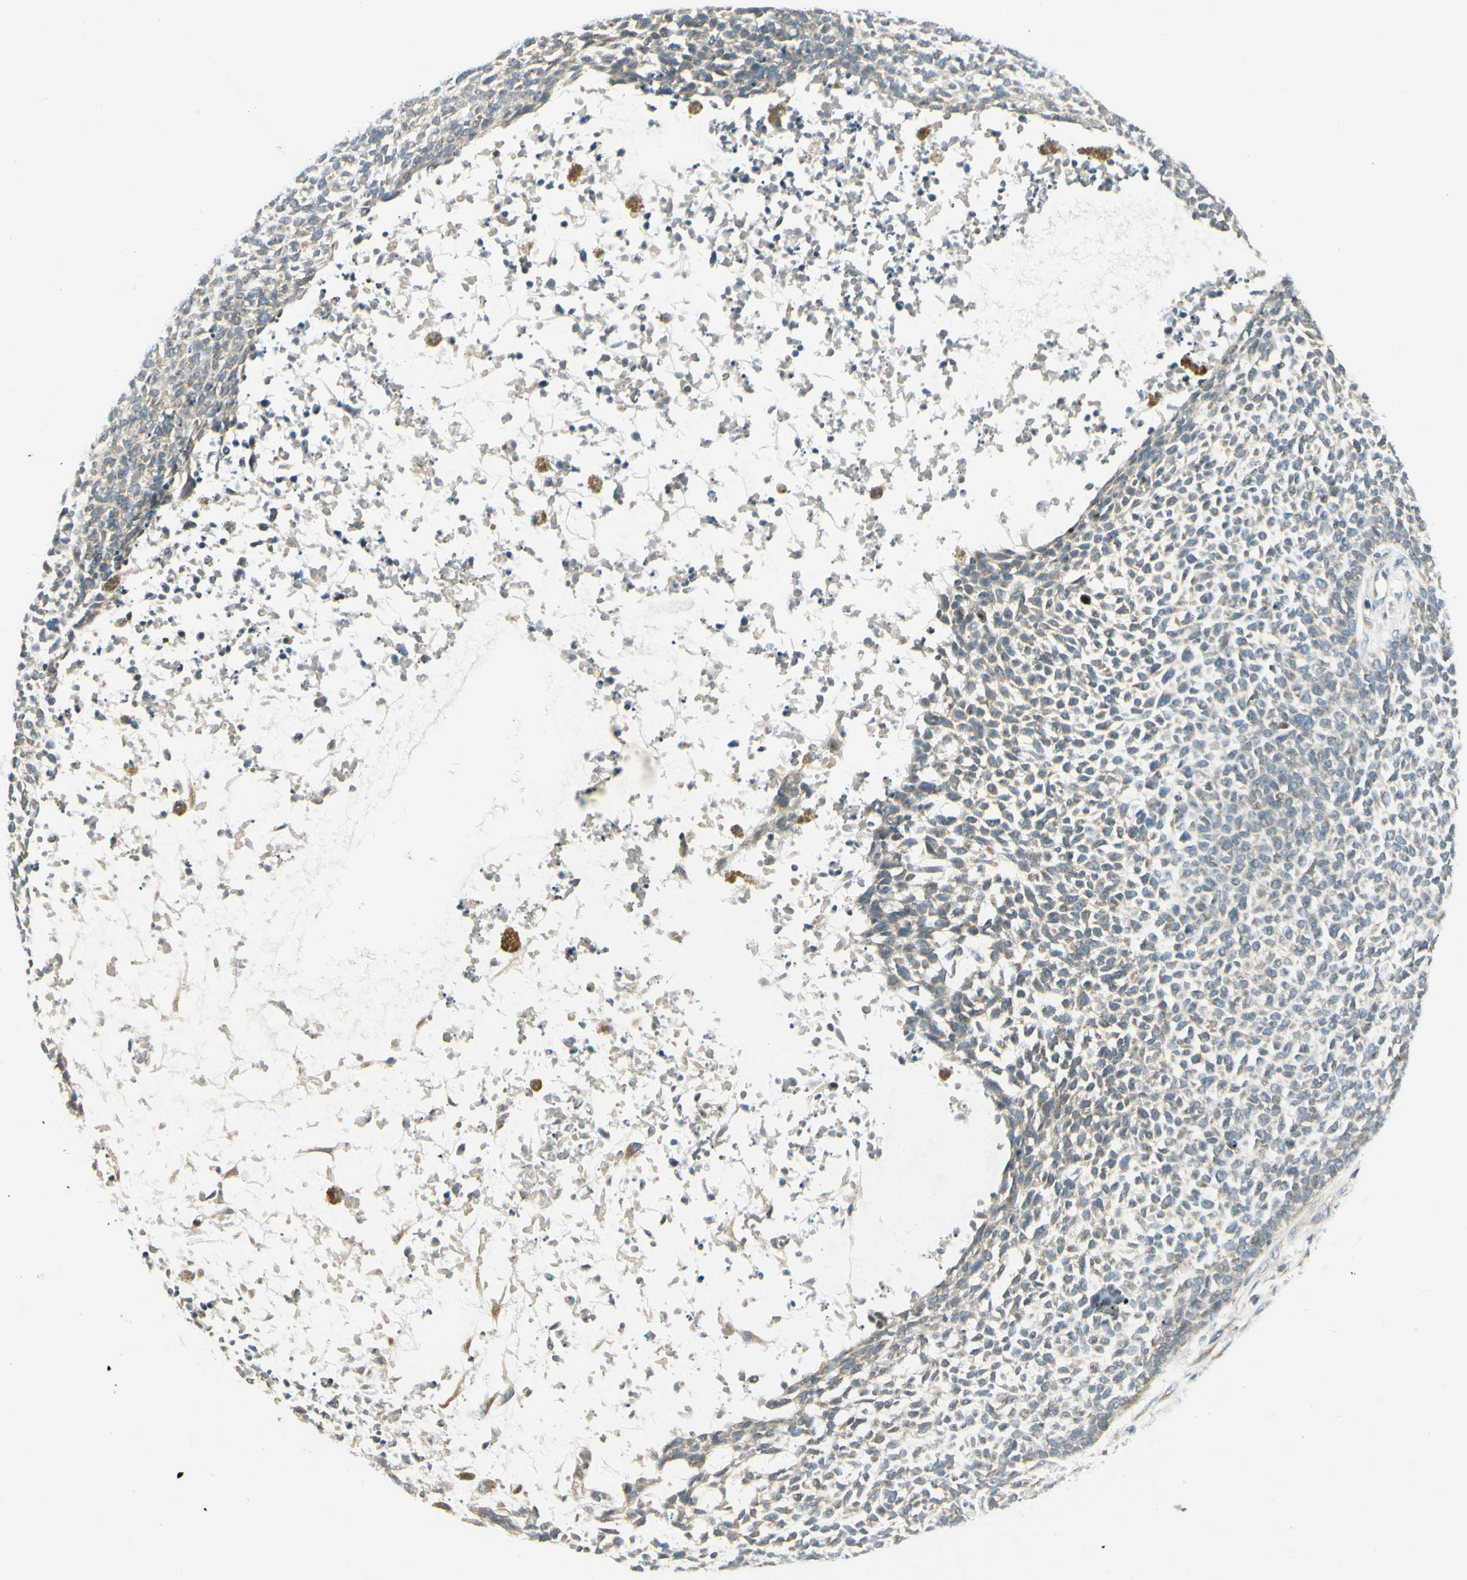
{"staining": {"intensity": "weak", "quantity": "25%-75%", "location": "cytoplasmic/membranous"}, "tissue": "skin cancer", "cell_type": "Tumor cells", "image_type": "cancer", "snomed": [{"axis": "morphology", "description": "Basal cell carcinoma"}, {"axis": "topography", "description": "Skin"}], "caption": "Protein staining of basal cell carcinoma (skin) tissue exhibits weak cytoplasmic/membranous positivity in about 25%-75% of tumor cells.", "gene": "BNIP1", "patient": {"sex": "female", "age": 84}}